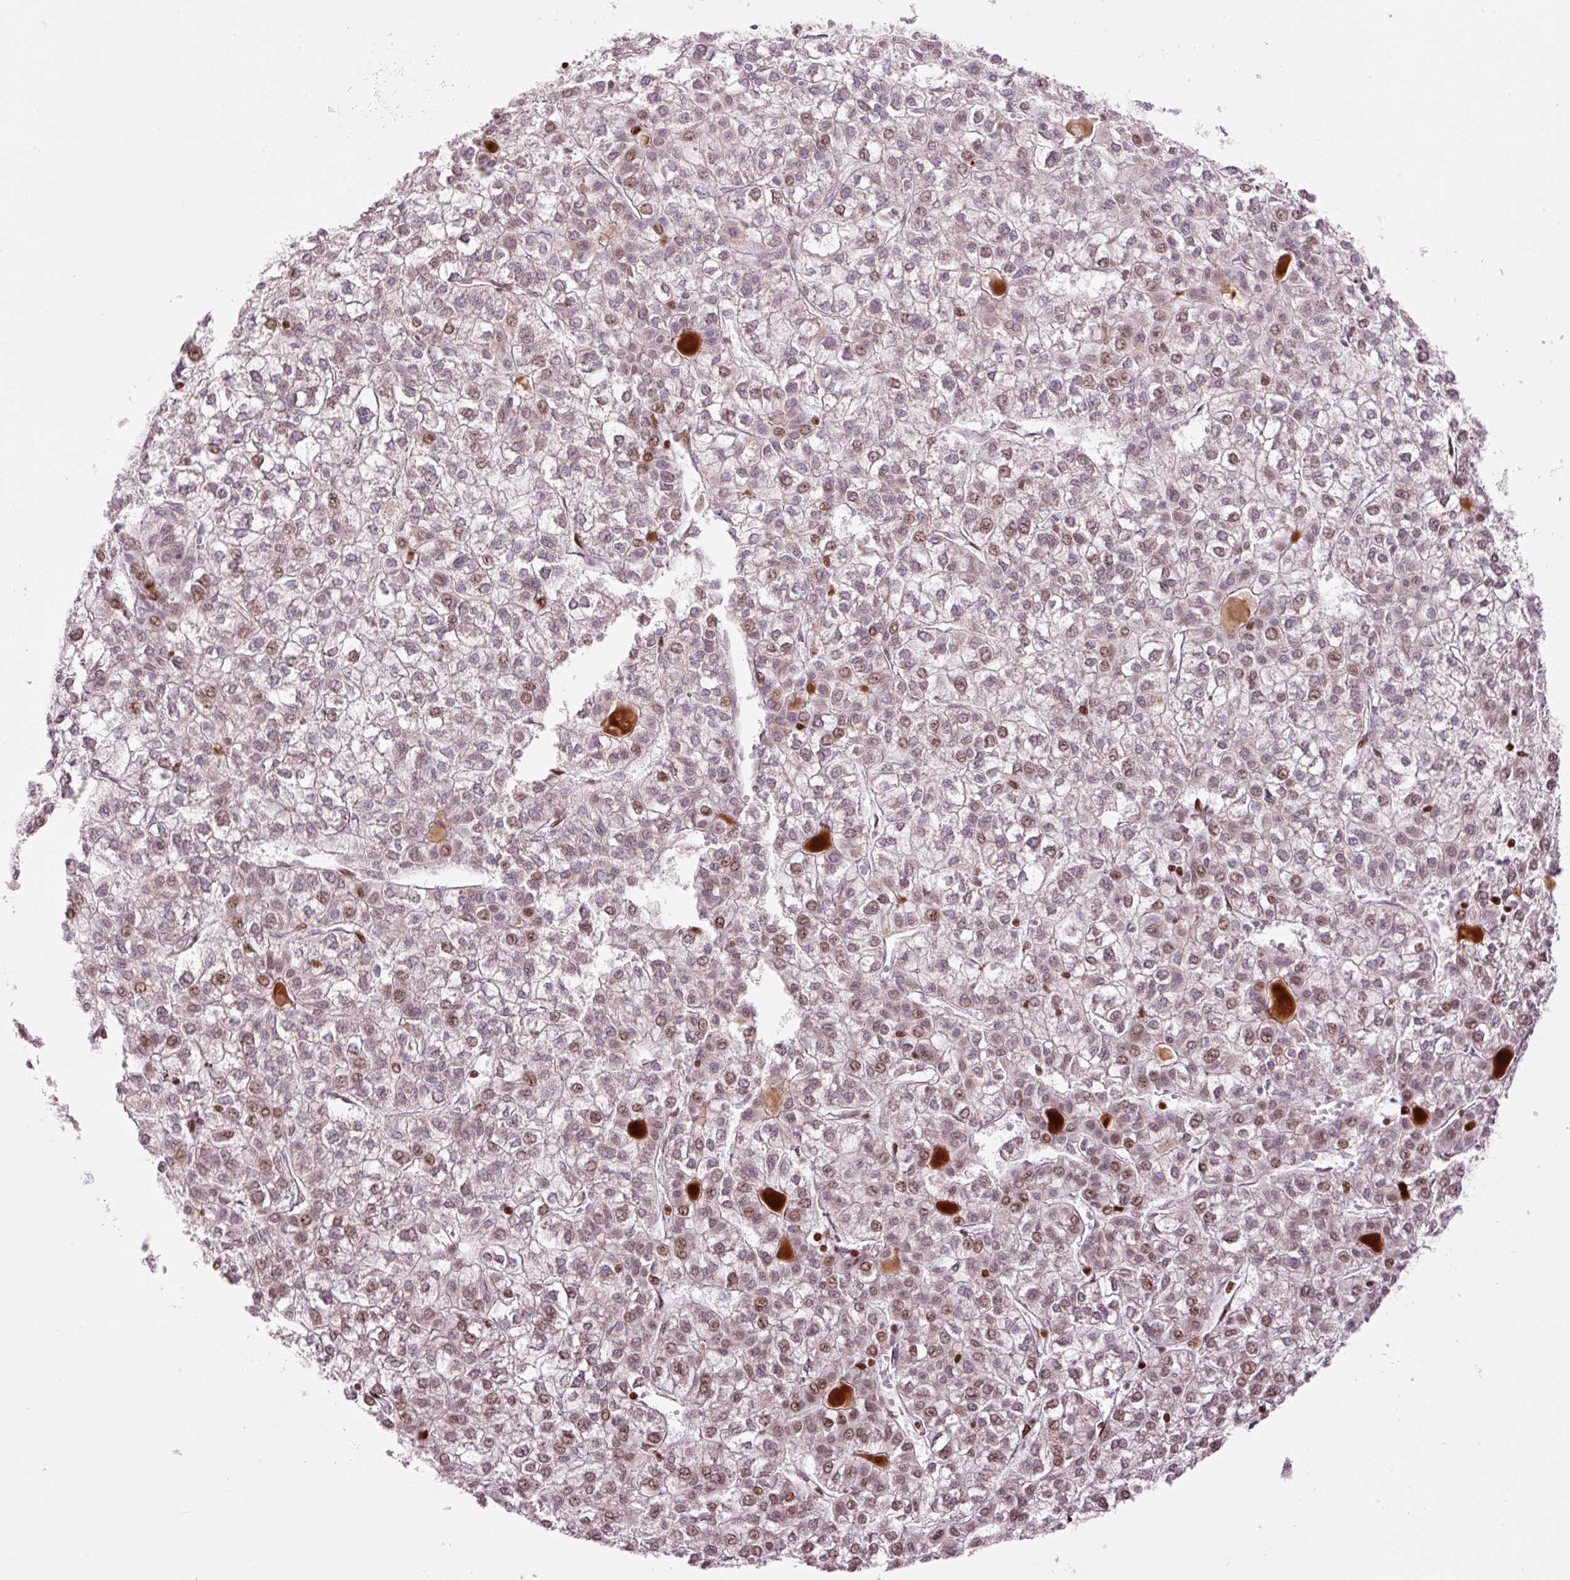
{"staining": {"intensity": "moderate", "quantity": "25%-75%", "location": "nuclear"}, "tissue": "liver cancer", "cell_type": "Tumor cells", "image_type": "cancer", "snomed": [{"axis": "morphology", "description": "Carcinoma, Hepatocellular, NOS"}, {"axis": "topography", "description": "Liver"}], "caption": "Brown immunohistochemical staining in human hepatocellular carcinoma (liver) displays moderate nuclear positivity in approximately 25%-75% of tumor cells.", "gene": "TMEM177", "patient": {"sex": "female", "age": 43}}